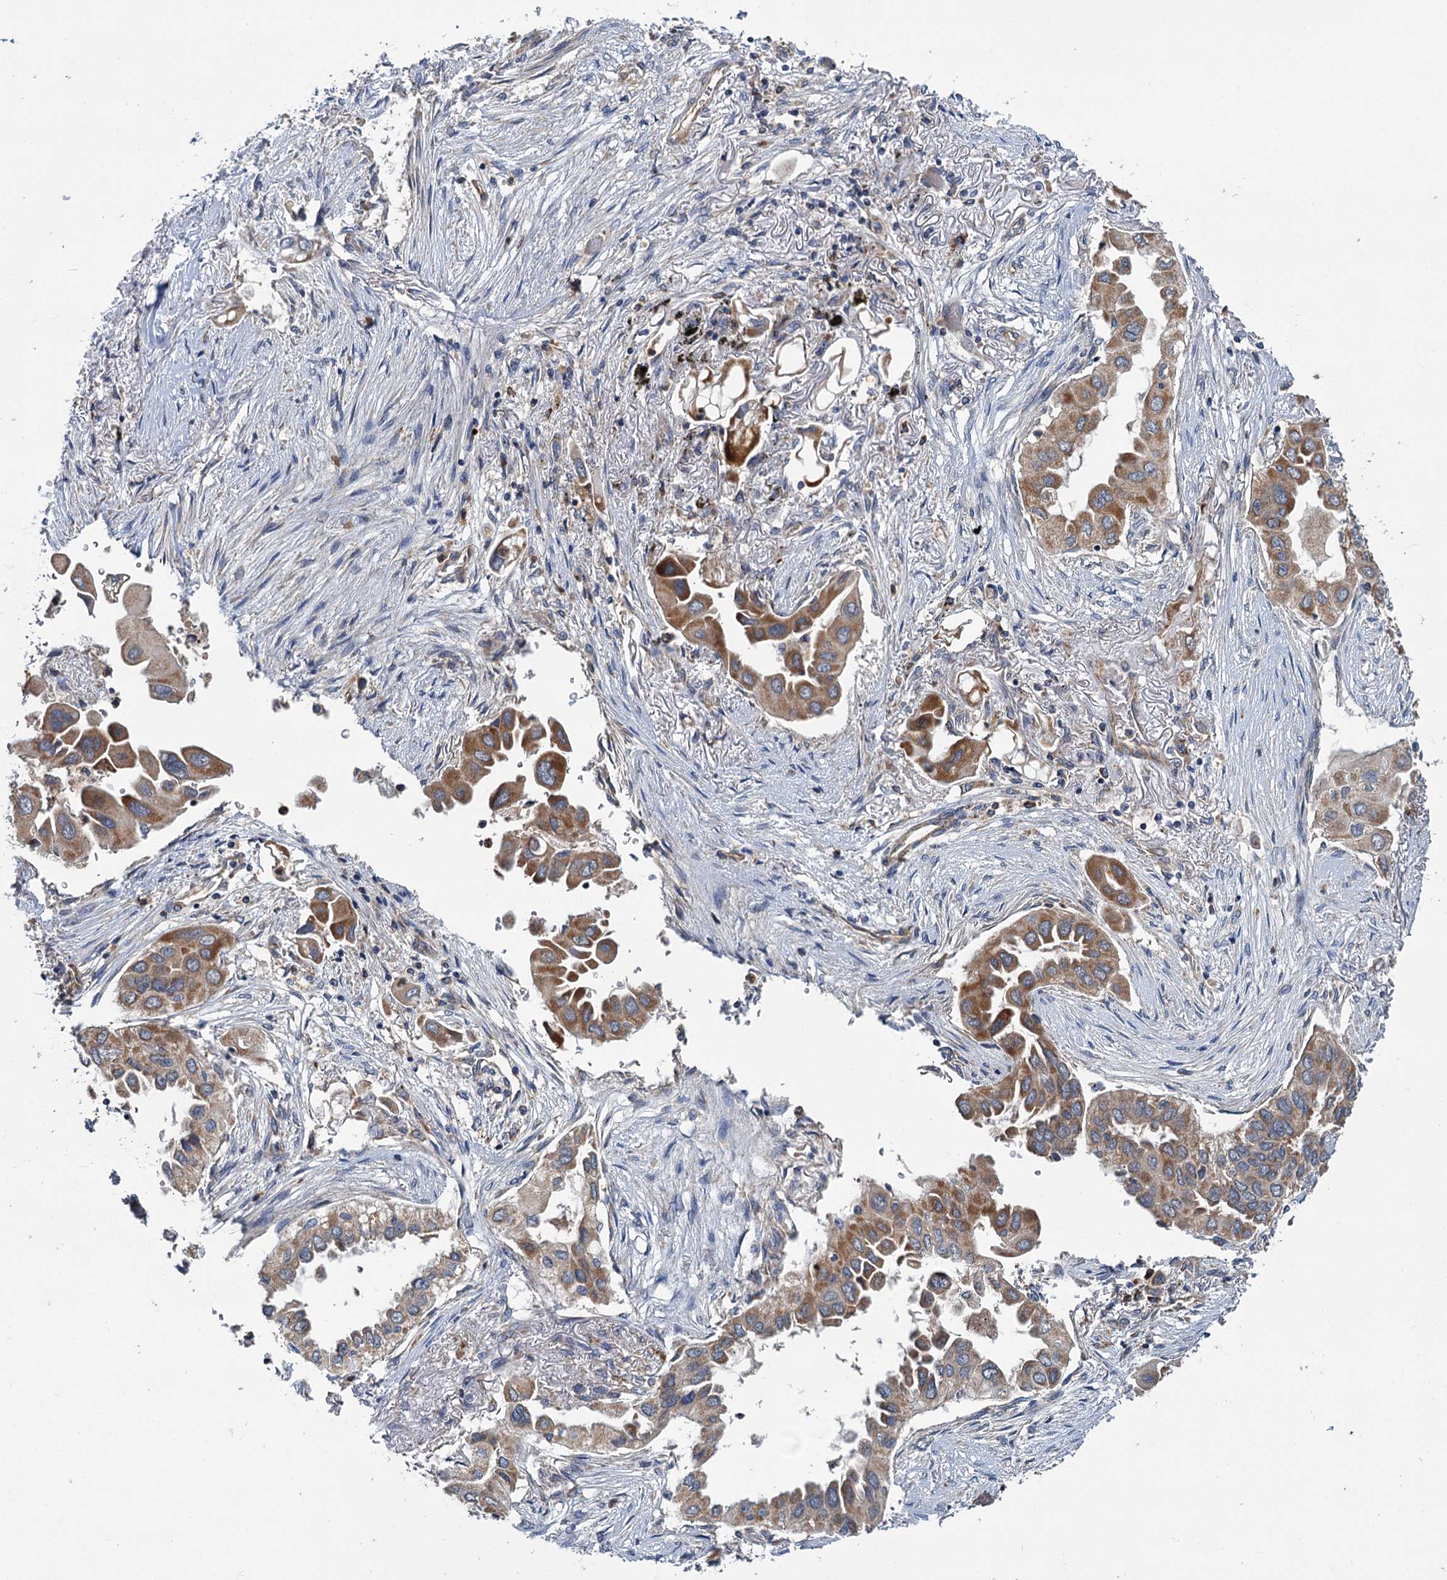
{"staining": {"intensity": "moderate", "quantity": ">75%", "location": "cytoplasmic/membranous"}, "tissue": "lung cancer", "cell_type": "Tumor cells", "image_type": "cancer", "snomed": [{"axis": "morphology", "description": "Adenocarcinoma, NOS"}, {"axis": "topography", "description": "Lung"}], "caption": "Lung cancer (adenocarcinoma) stained with DAB immunohistochemistry displays medium levels of moderate cytoplasmic/membranous expression in approximately >75% of tumor cells.", "gene": "DYNC2H1", "patient": {"sex": "female", "age": 76}}